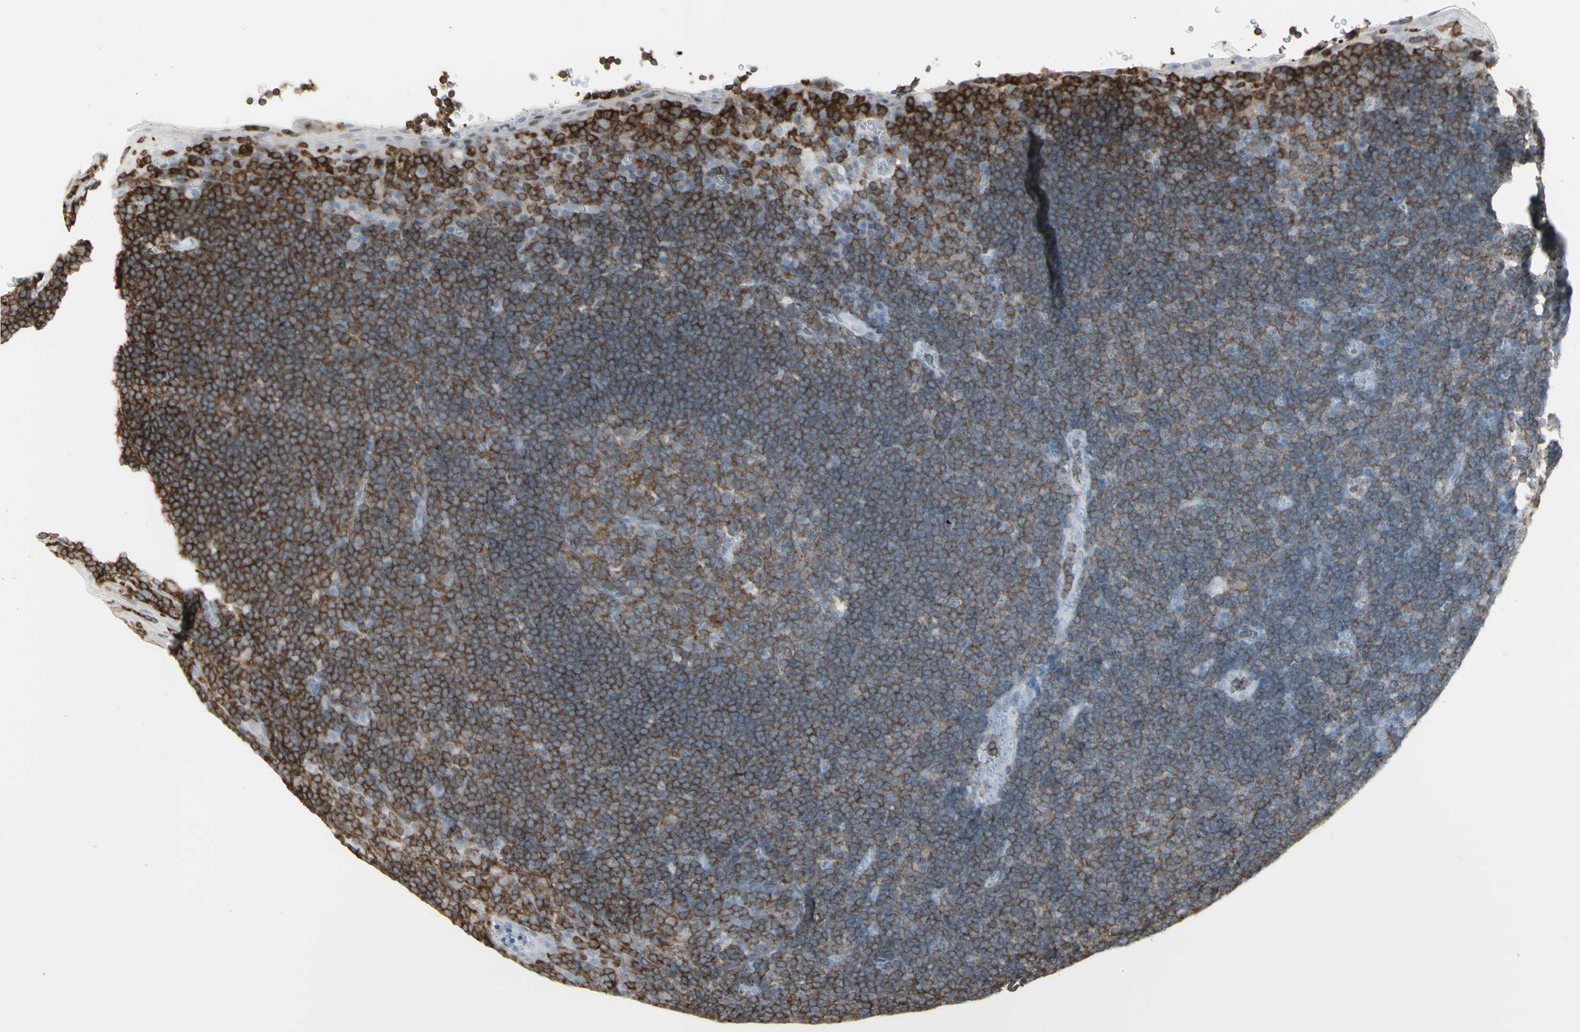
{"staining": {"intensity": "moderate", "quantity": "25%-75%", "location": "cytoplasmic/membranous"}, "tissue": "tonsil", "cell_type": "Germinal center cells", "image_type": "normal", "snomed": [{"axis": "morphology", "description": "Normal tissue, NOS"}, {"axis": "topography", "description": "Tonsil"}], "caption": "Unremarkable tonsil reveals moderate cytoplasmic/membranous positivity in about 25%-75% of germinal center cells.", "gene": "NRG1", "patient": {"sex": "male", "age": 37}}